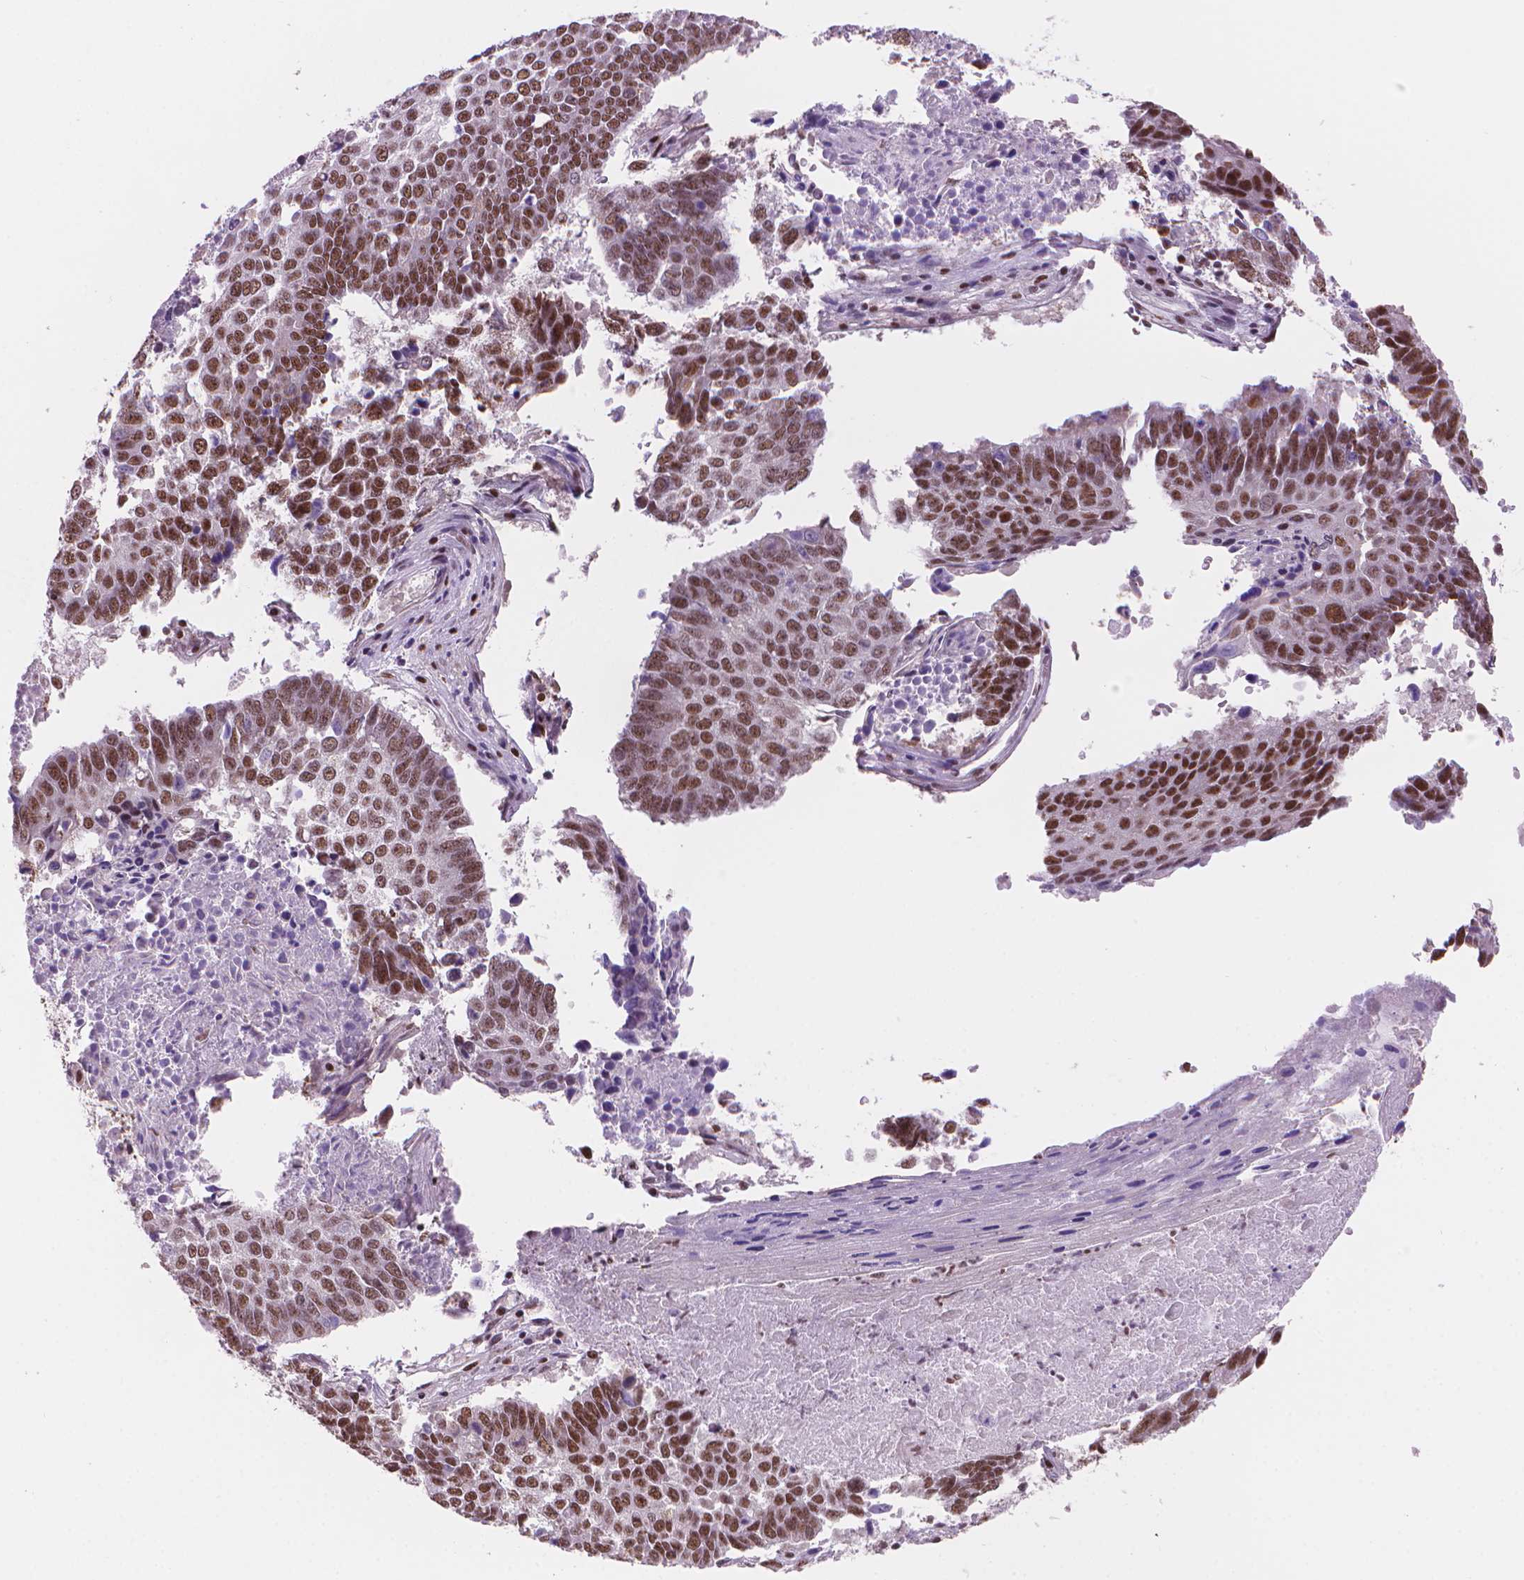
{"staining": {"intensity": "strong", "quantity": ">75%", "location": "nuclear"}, "tissue": "lung cancer", "cell_type": "Tumor cells", "image_type": "cancer", "snomed": [{"axis": "morphology", "description": "Squamous cell carcinoma, NOS"}, {"axis": "topography", "description": "Lung"}], "caption": "Brown immunohistochemical staining in lung squamous cell carcinoma shows strong nuclear expression in about >75% of tumor cells. The protein is stained brown, and the nuclei are stained in blue (DAB IHC with brightfield microscopy, high magnification).", "gene": "UBN1", "patient": {"sex": "male", "age": 73}}